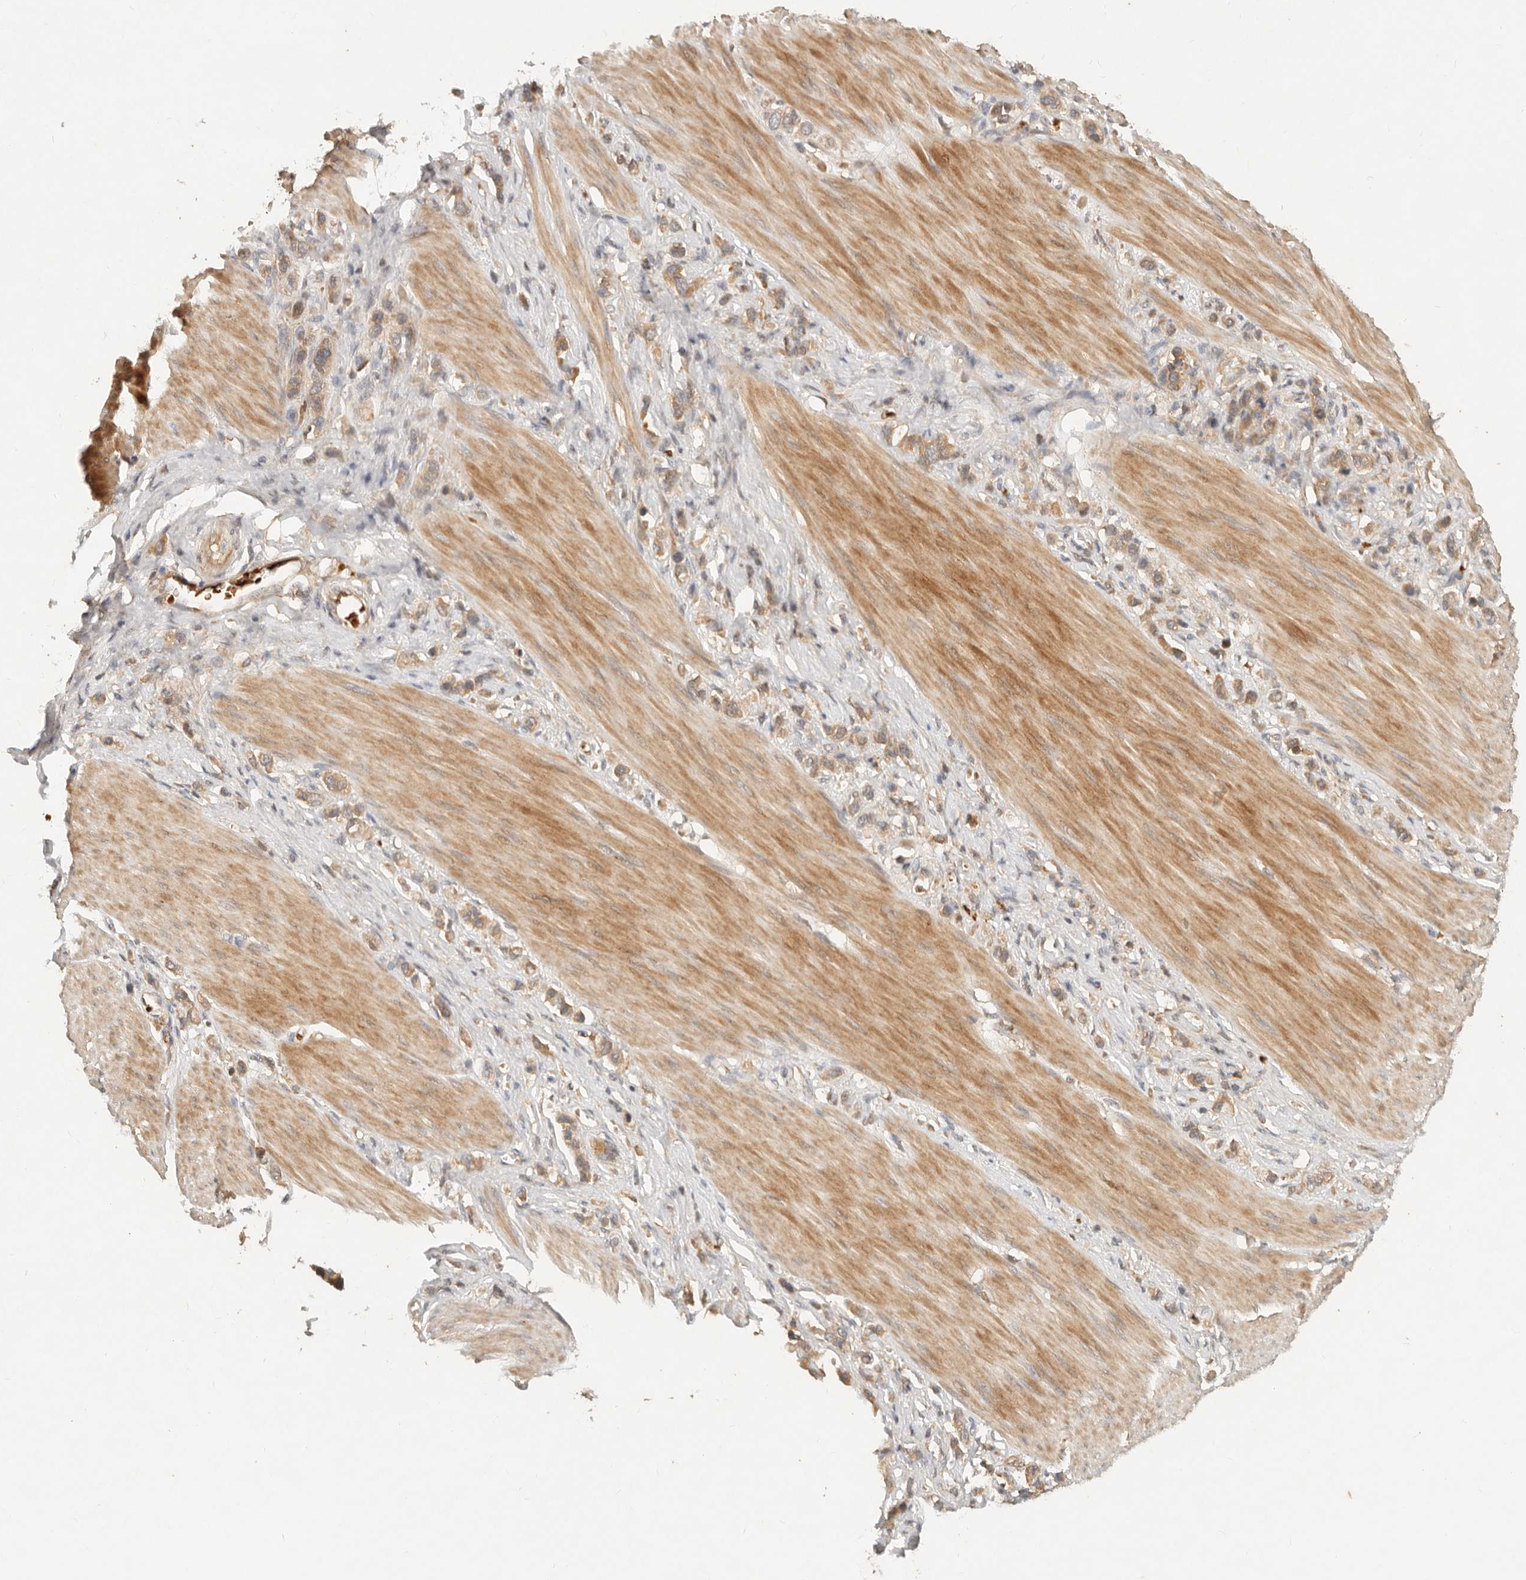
{"staining": {"intensity": "moderate", "quantity": ">75%", "location": "cytoplasmic/membranous"}, "tissue": "stomach cancer", "cell_type": "Tumor cells", "image_type": "cancer", "snomed": [{"axis": "morphology", "description": "Adenocarcinoma, NOS"}, {"axis": "topography", "description": "Stomach"}], "caption": "Brown immunohistochemical staining in stomach adenocarcinoma exhibits moderate cytoplasmic/membranous expression in about >75% of tumor cells.", "gene": "FREM2", "patient": {"sex": "female", "age": 65}}